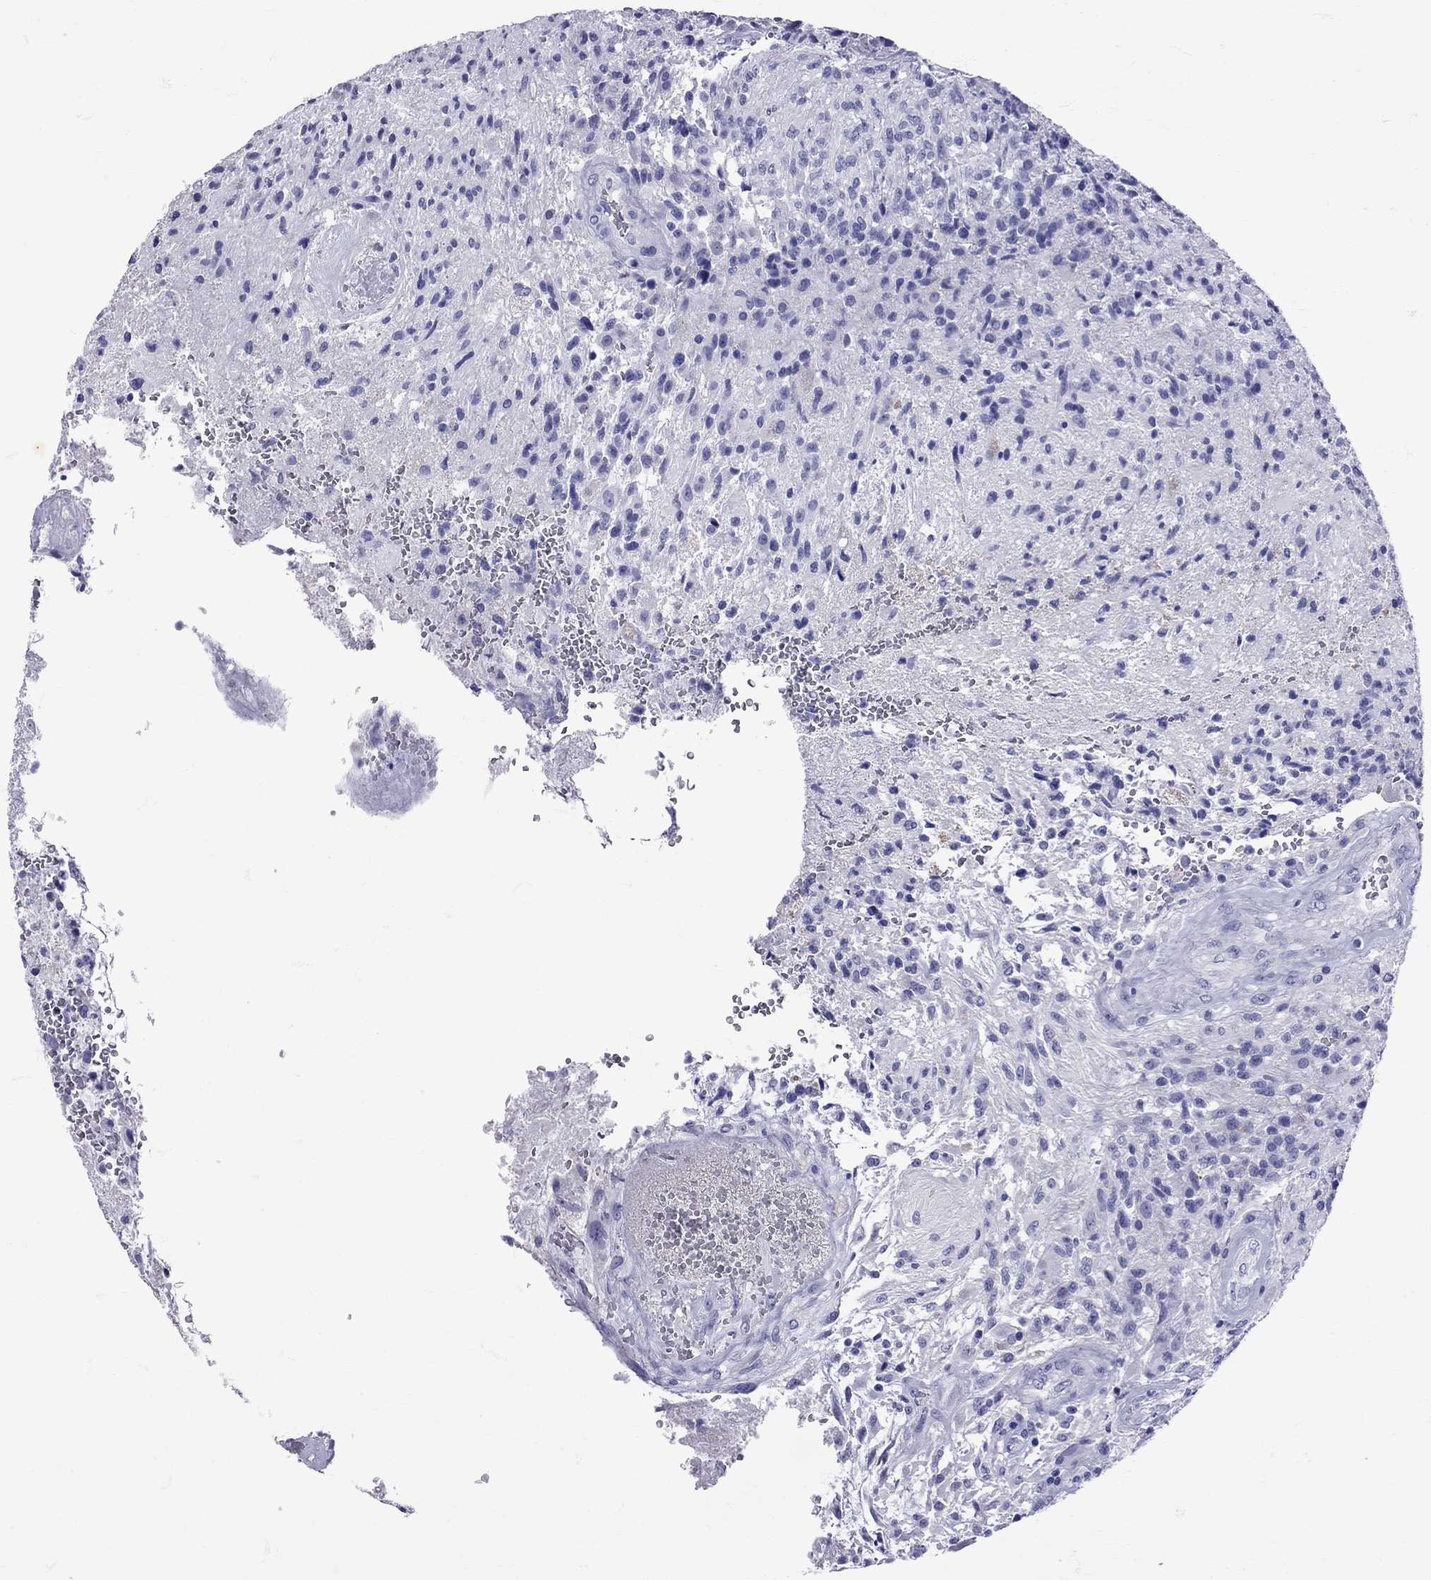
{"staining": {"intensity": "negative", "quantity": "none", "location": "none"}, "tissue": "glioma", "cell_type": "Tumor cells", "image_type": "cancer", "snomed": [{"axis": "morphology", "description": "Glioma, malignant, High grade"}, {"axis": "topography", "description": "Brain"}], "caption": "A high-resolution histopathology image shows IHC staining of glioma, which displays no significant positivity in tumor cells.", "gene": "AVP", "patient": {"sex": "male", "age": 56}}